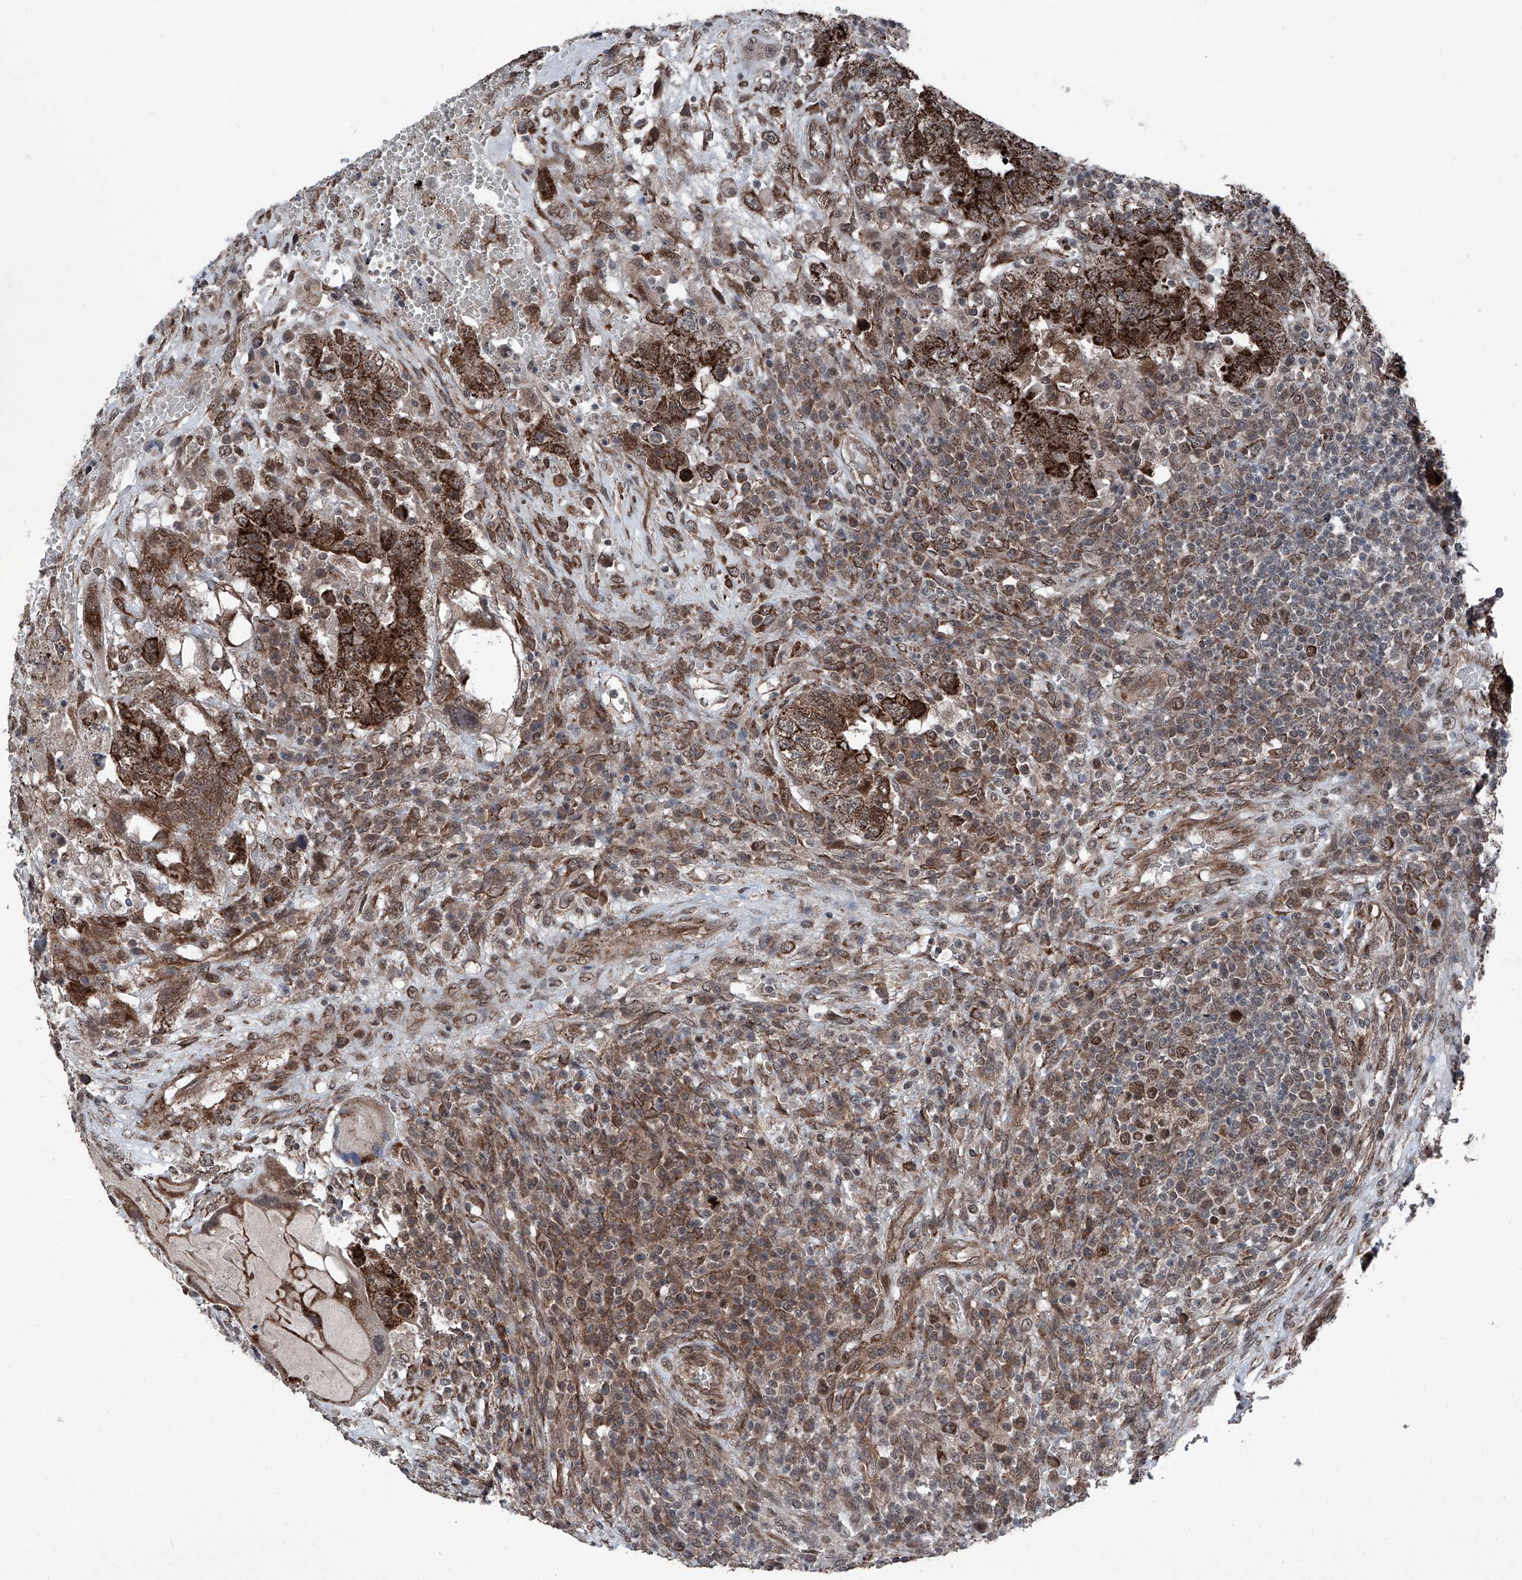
{"staining": {"intensity": "strong", "quantity": ">75%", "location": "cytoplasmic/membranous"}, "tissue": "testis cancer", "cell_type": "Tumor cells", "image_type": "cancer", "snomed": [{"axis": "morphology", "description": "Carcinoma, Embryonal, NOS"}, {"axis": "topography", "description": "Testis"}], "caption": "This is a photomicrograph of IHC staining of testis cancer, which shows strong expression in the cytoplasmic/membranous of tumor cells.", "gene": "COA7", "patient": {"sex": "male", "age": 26}}